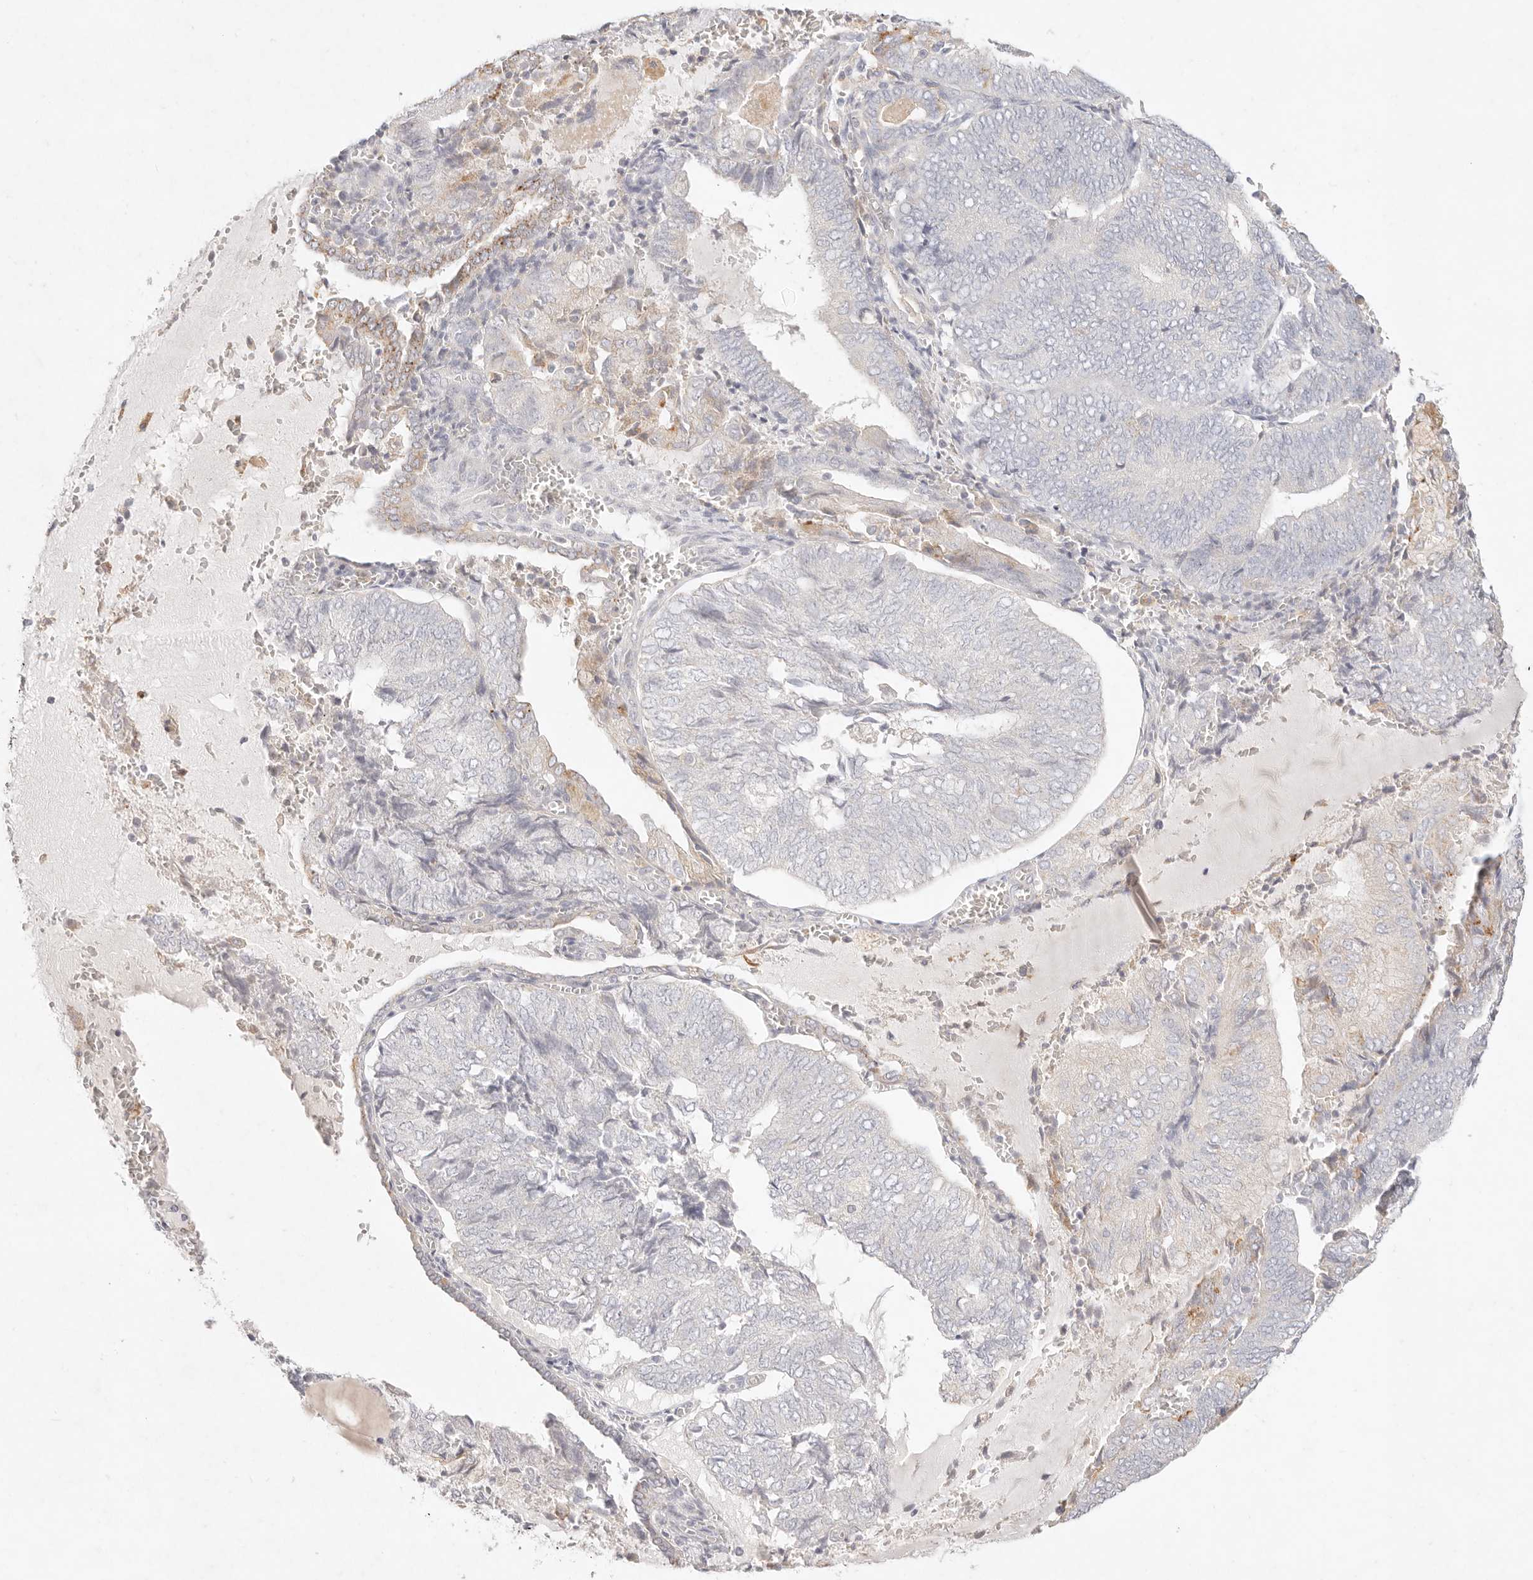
{"staining": {"intensity": "moderate", "quantity": "<25%", "location": "cytoplasmic/membranous"}, "tissue": "endometrial cancer", "cell_type": "Tumor cells", "image_type": "cancer", "snomed": [{"axis": "morphology", "description": "Adenocarcinoma, NOS"}, {"axis": "topography", "description": "Endometrium"}], "caption": "Brown immunohistochemical staining in human endometrial cancer (adenocarcinoma) displays moderate cytoplasmic/membranous positivity in approximately <25% of tumor cells. (brown staining indicates protein expression, while blue staining denotes nuclei).", "gene": "GPR84", "patient": {"sex": "female", "age": 81}}